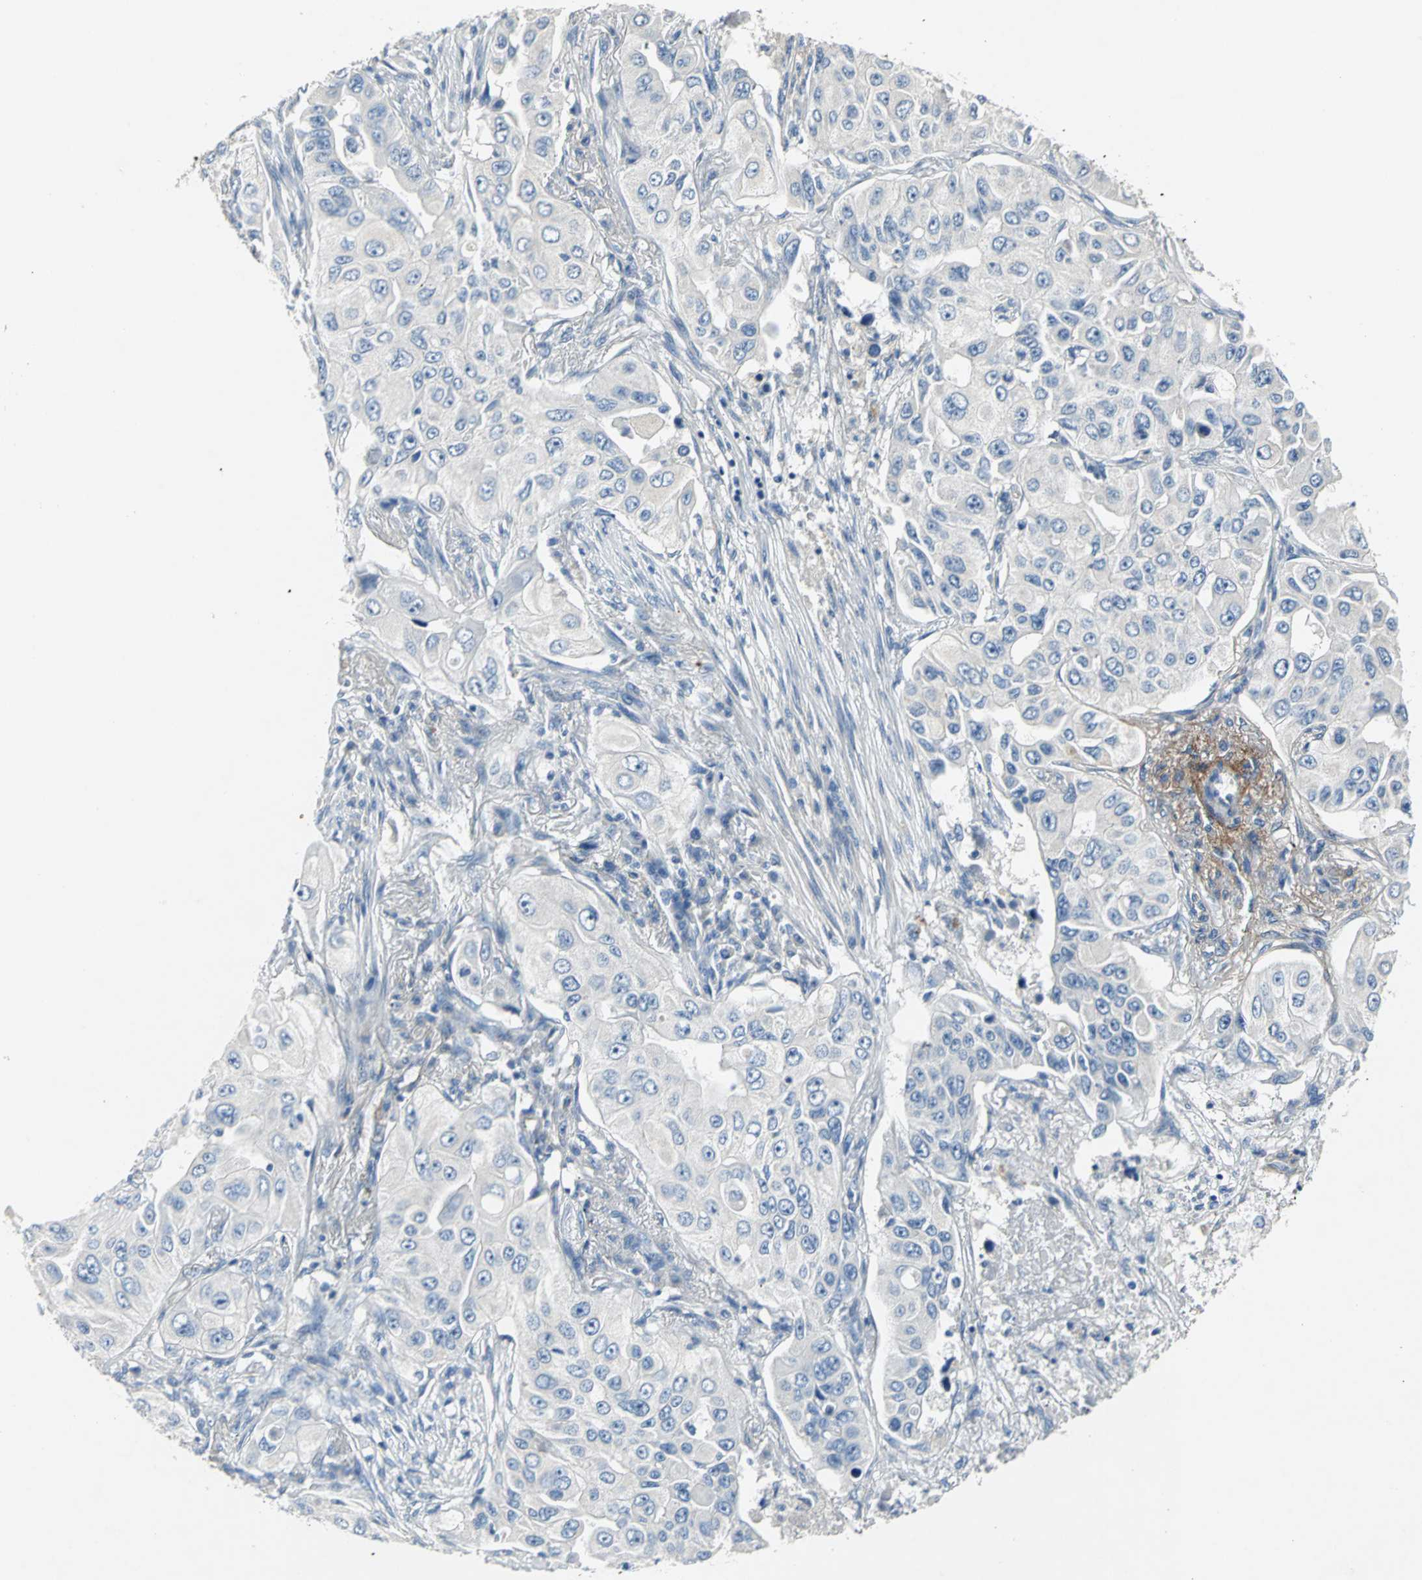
{"staining": {"intensity": "negative", "quantity": "none", "location": "none"}, "tissue": "lung cancer", "cell_type": "Tumor cells", "image_type": "cancer", "snomed": [{"axis": "morphology", "description": "Adenocarcinoma, NOS"}, {"axis": "topography", "description": "Lung"}], "caption": "Adenocarcinoma (lung) stained for a protein using IHC demonstrates no staining tumor cells.", "gene": "EFNB3", "patient": {"sex": "male", "age": 84}}